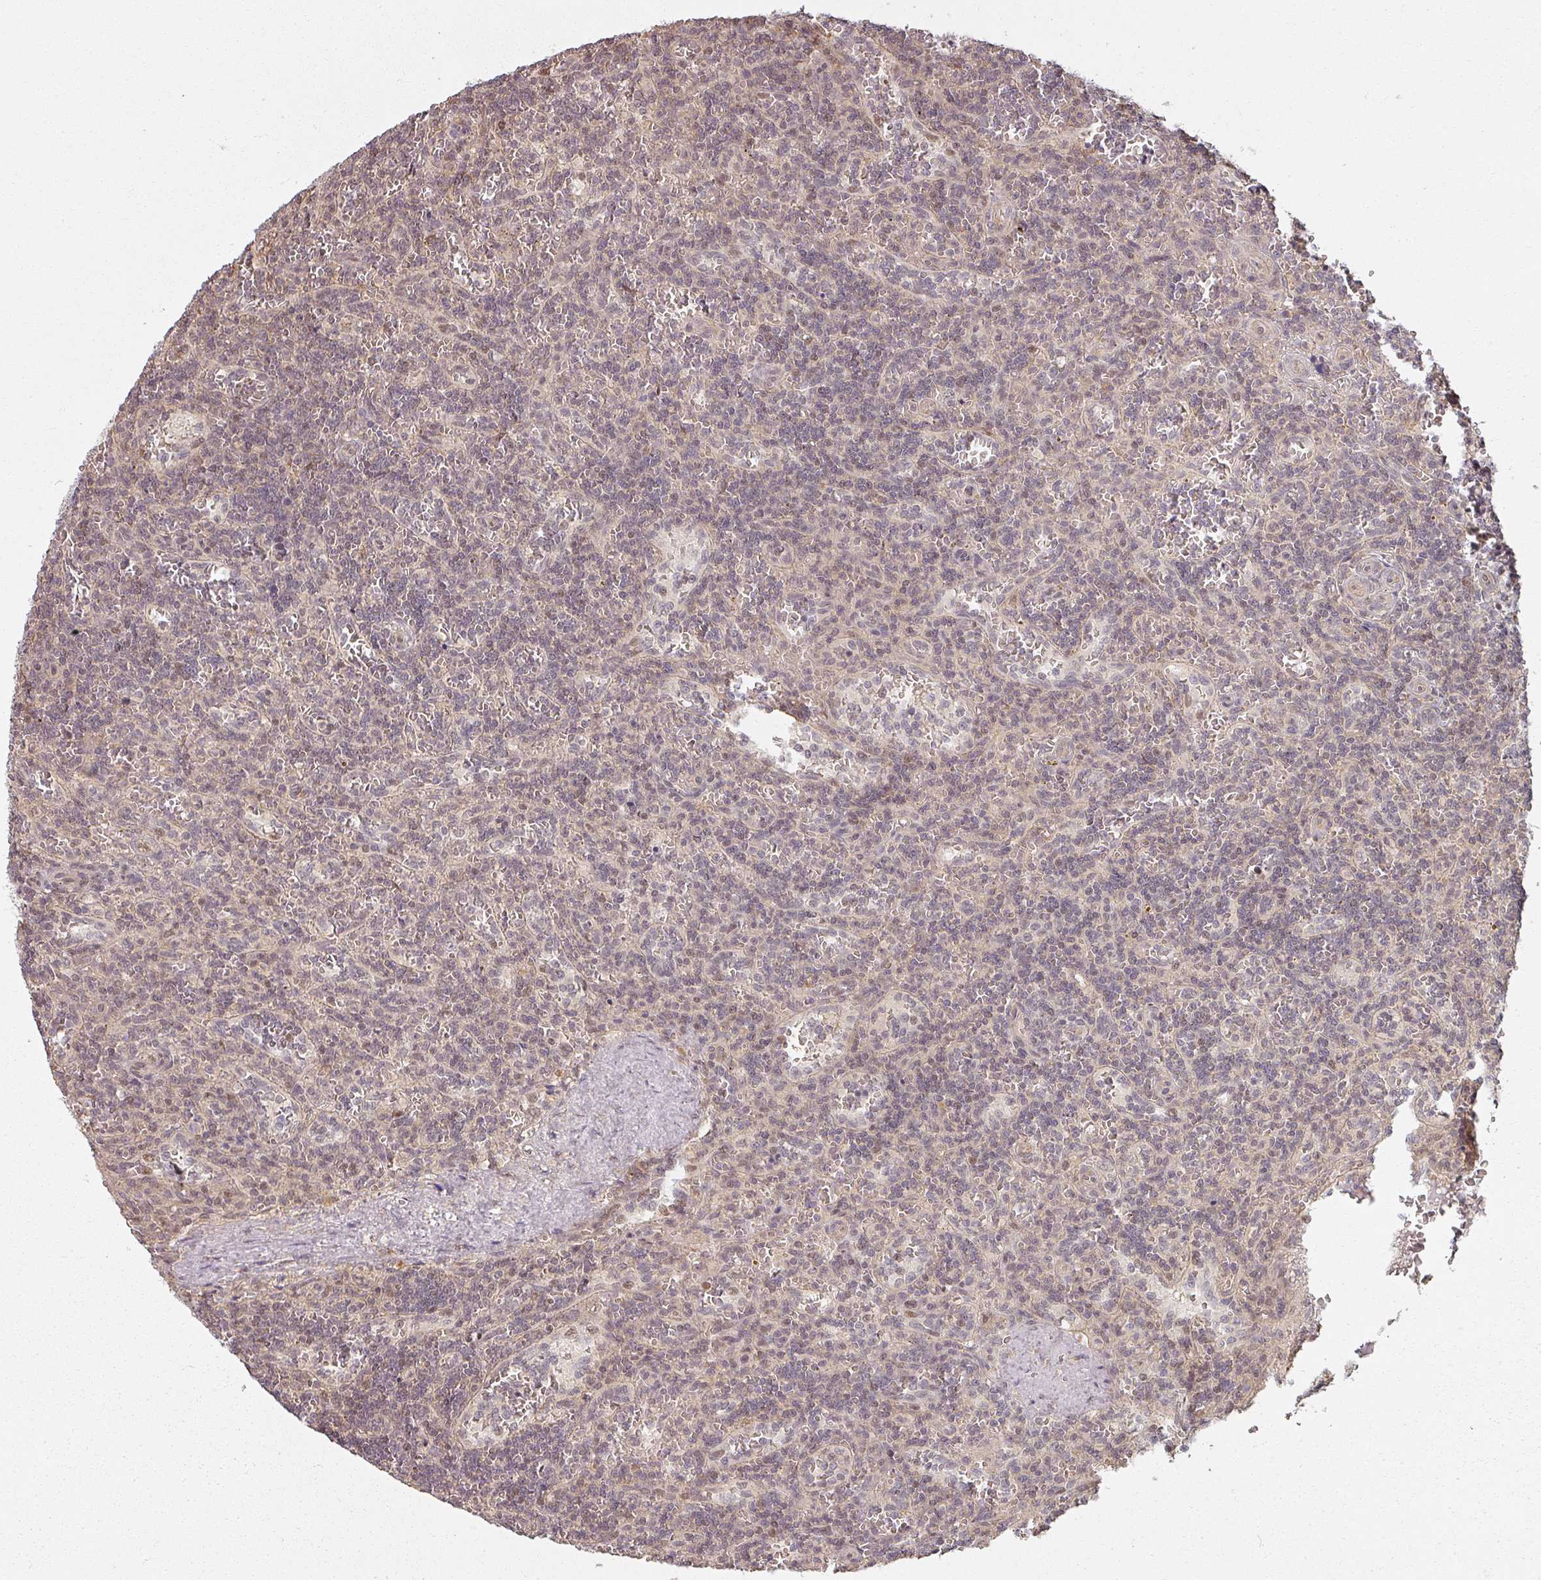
{"staining": {"intensity": "weak", "quantity": "25%-75%", "location": "nuclear"}, "tissue": "lymphoma", "cell_type": "Tumor cells", "image_type": "cancer", "snomed": [{"axis": "morphology", "description": "Malignant lymphoma, non-Hodgkin's type, Low grade"}, {"axis": "topography", "description": "Spleen"}], "caption": "Lymphoma stained with IHC exhibits weak nuclear positivity in about 25%-75% of tumor cells.", "gene": "MED19", "patient": {"sex": "male", "age": 73}}